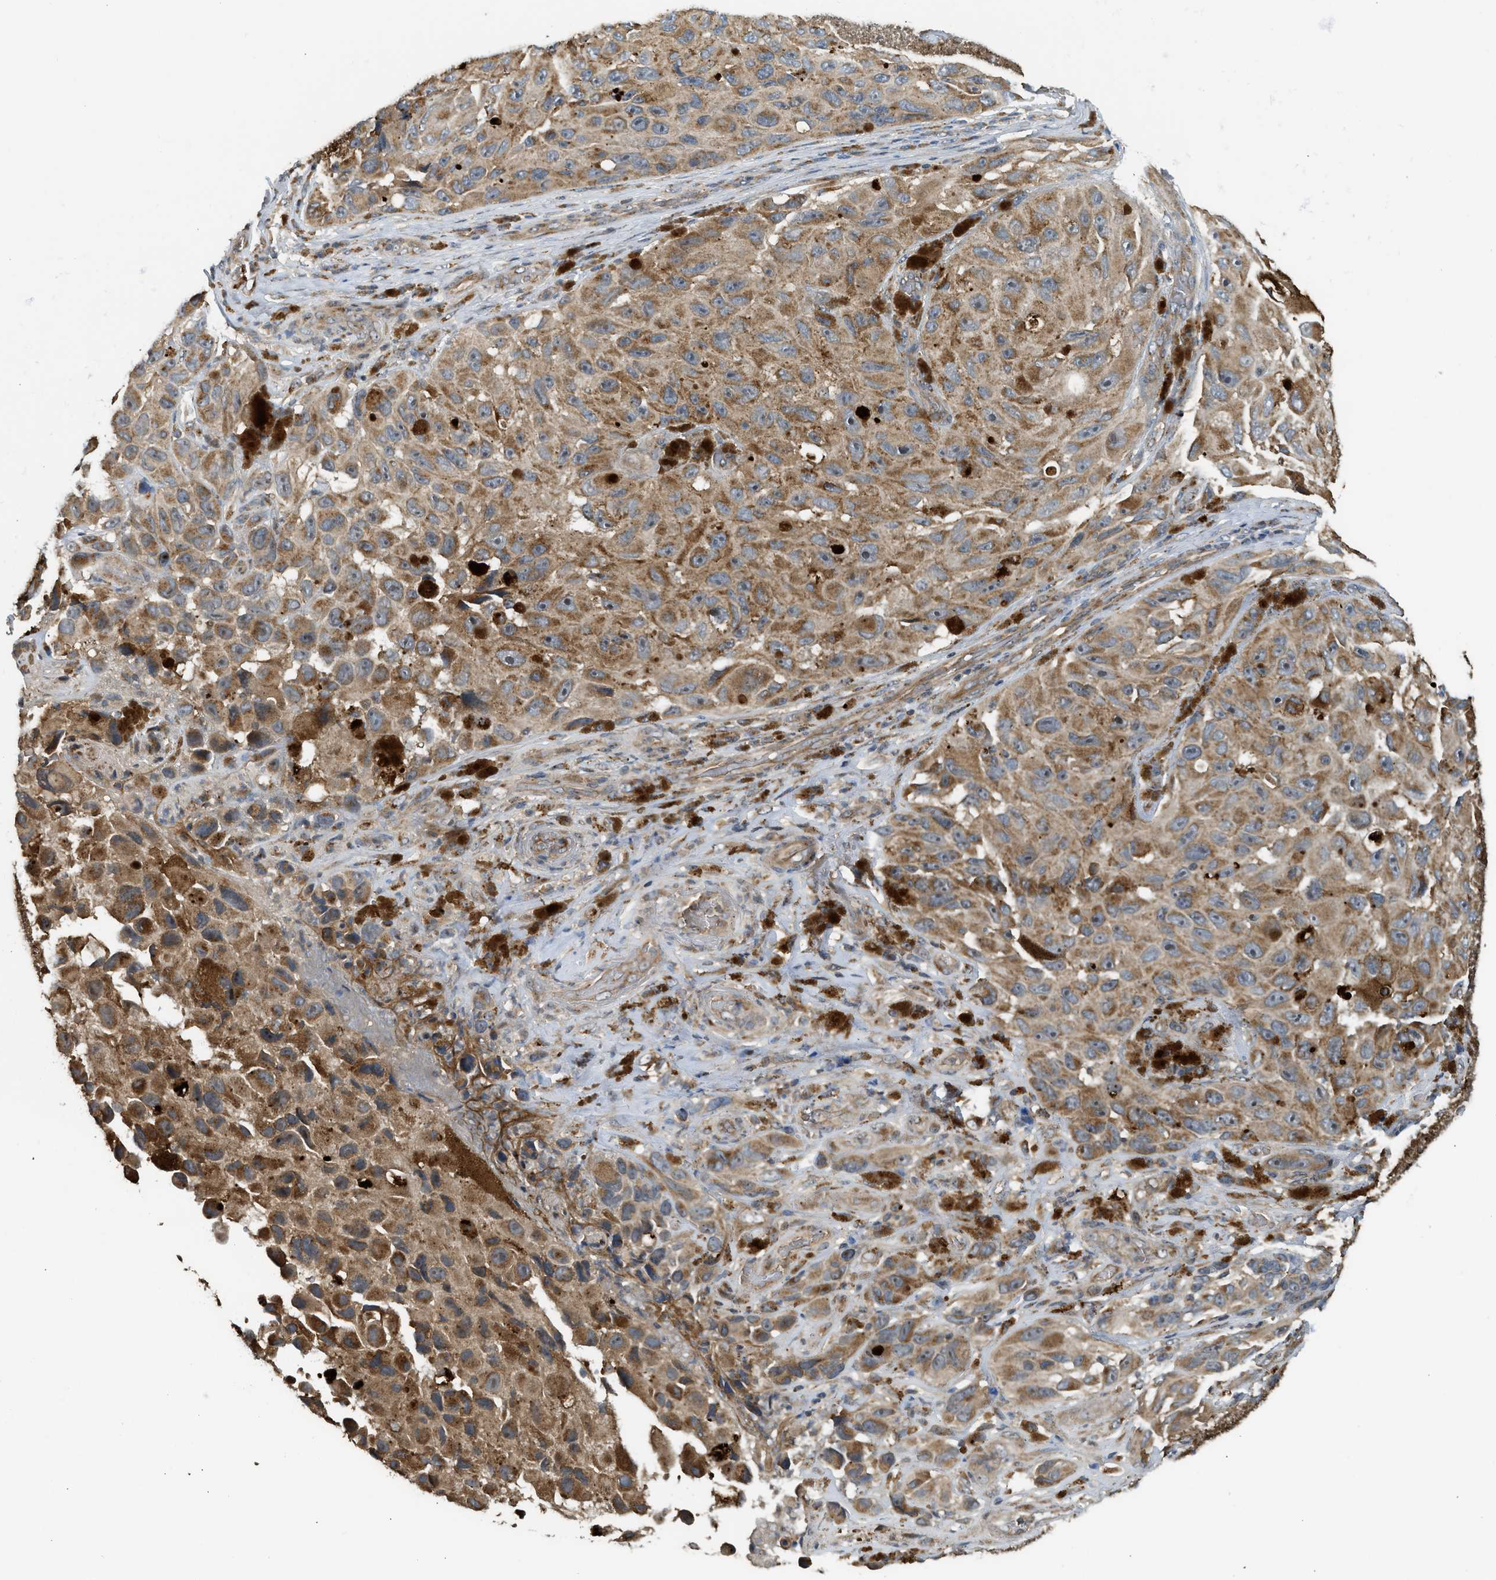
{"staining": {"intensity": "moderate", "quantity": ">75%", "location": "cytoplasmic/membranous"}, "tissue": "melanoma", "cell_type": "Tumor cells", "image_type": "cancer", "snomed": [{"axis": "morphology", "description": "Malignant melanoma, NOS"}, {"axis": "topography", "description": "Skin"}], "caption": "Immunohistochemical staining of malignant melanoma reveals moderate cytoplasmic/membranous protein positivity in approximately >75% of tumor cells. (Stains: DAB (3,3'-diaminobenzidine) in brown, nuclei in blue, Microscopy: brightfield microscopy at high magnification).", "gene": "STARD3", "patient": {"sex": "female", "age": 73}}